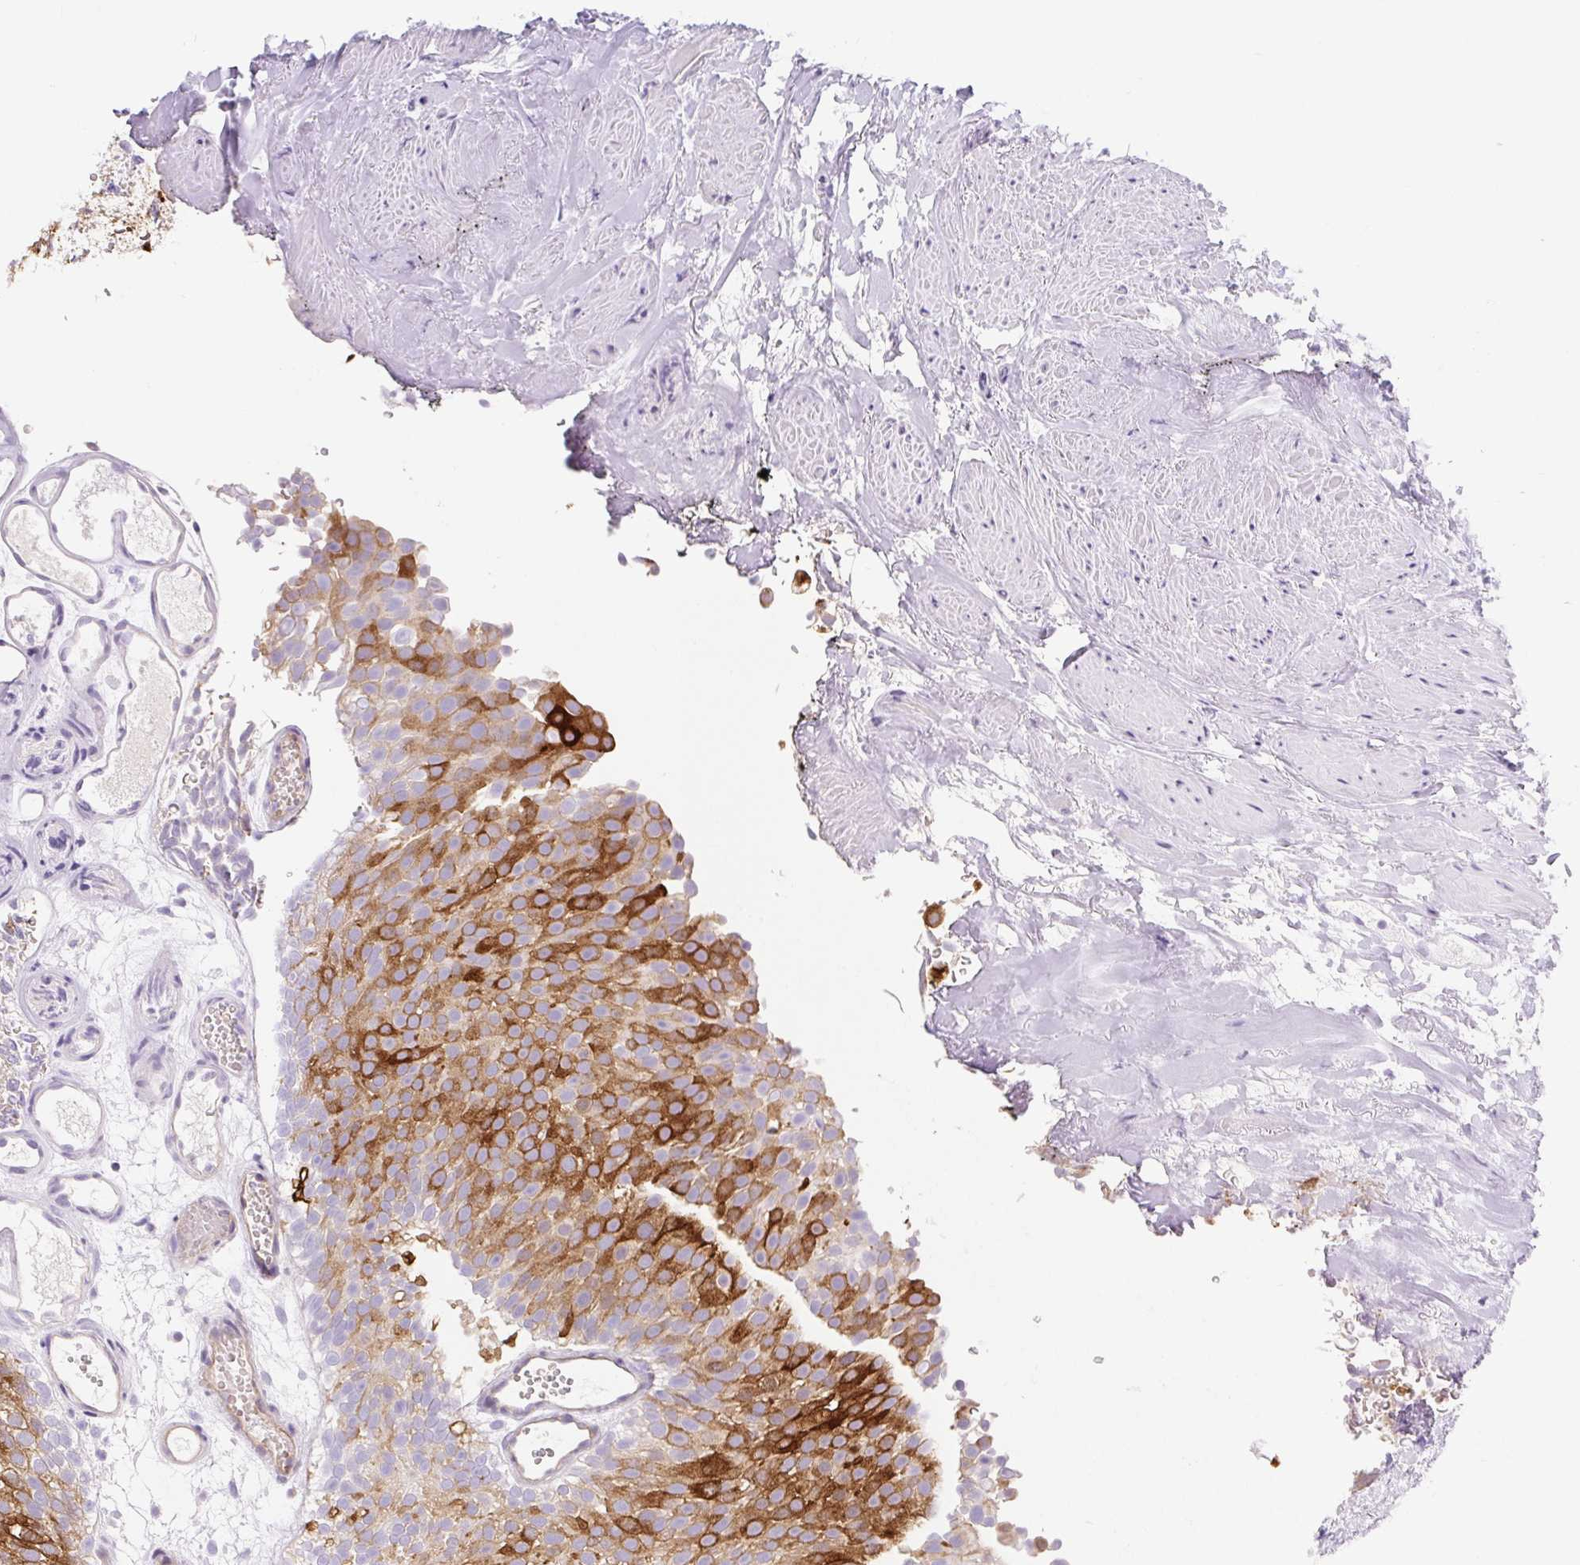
{"staining": {"intensity": "strong", "quantity": ">75%", "location": "cytoplasmic/membranous"}, "tissue": "urothelial cancer", "cell_type": "Tumor cells", "image_type": "cancer", "snomed": [{"axis": "morphology", "description": "Urothelial carcinoma, Low grade"}, {"axis": "topography", "description": "Urinary bladder"}], "caption": "The photomicrograph exhibits immunohistochemical staining of urothelial cancer. There is strong cytoplasmic/membranous positivity is present in approximately >75% of tumor cells.", "gene": "BCAS1", "patient": {"sex": "male", "age": 78}}